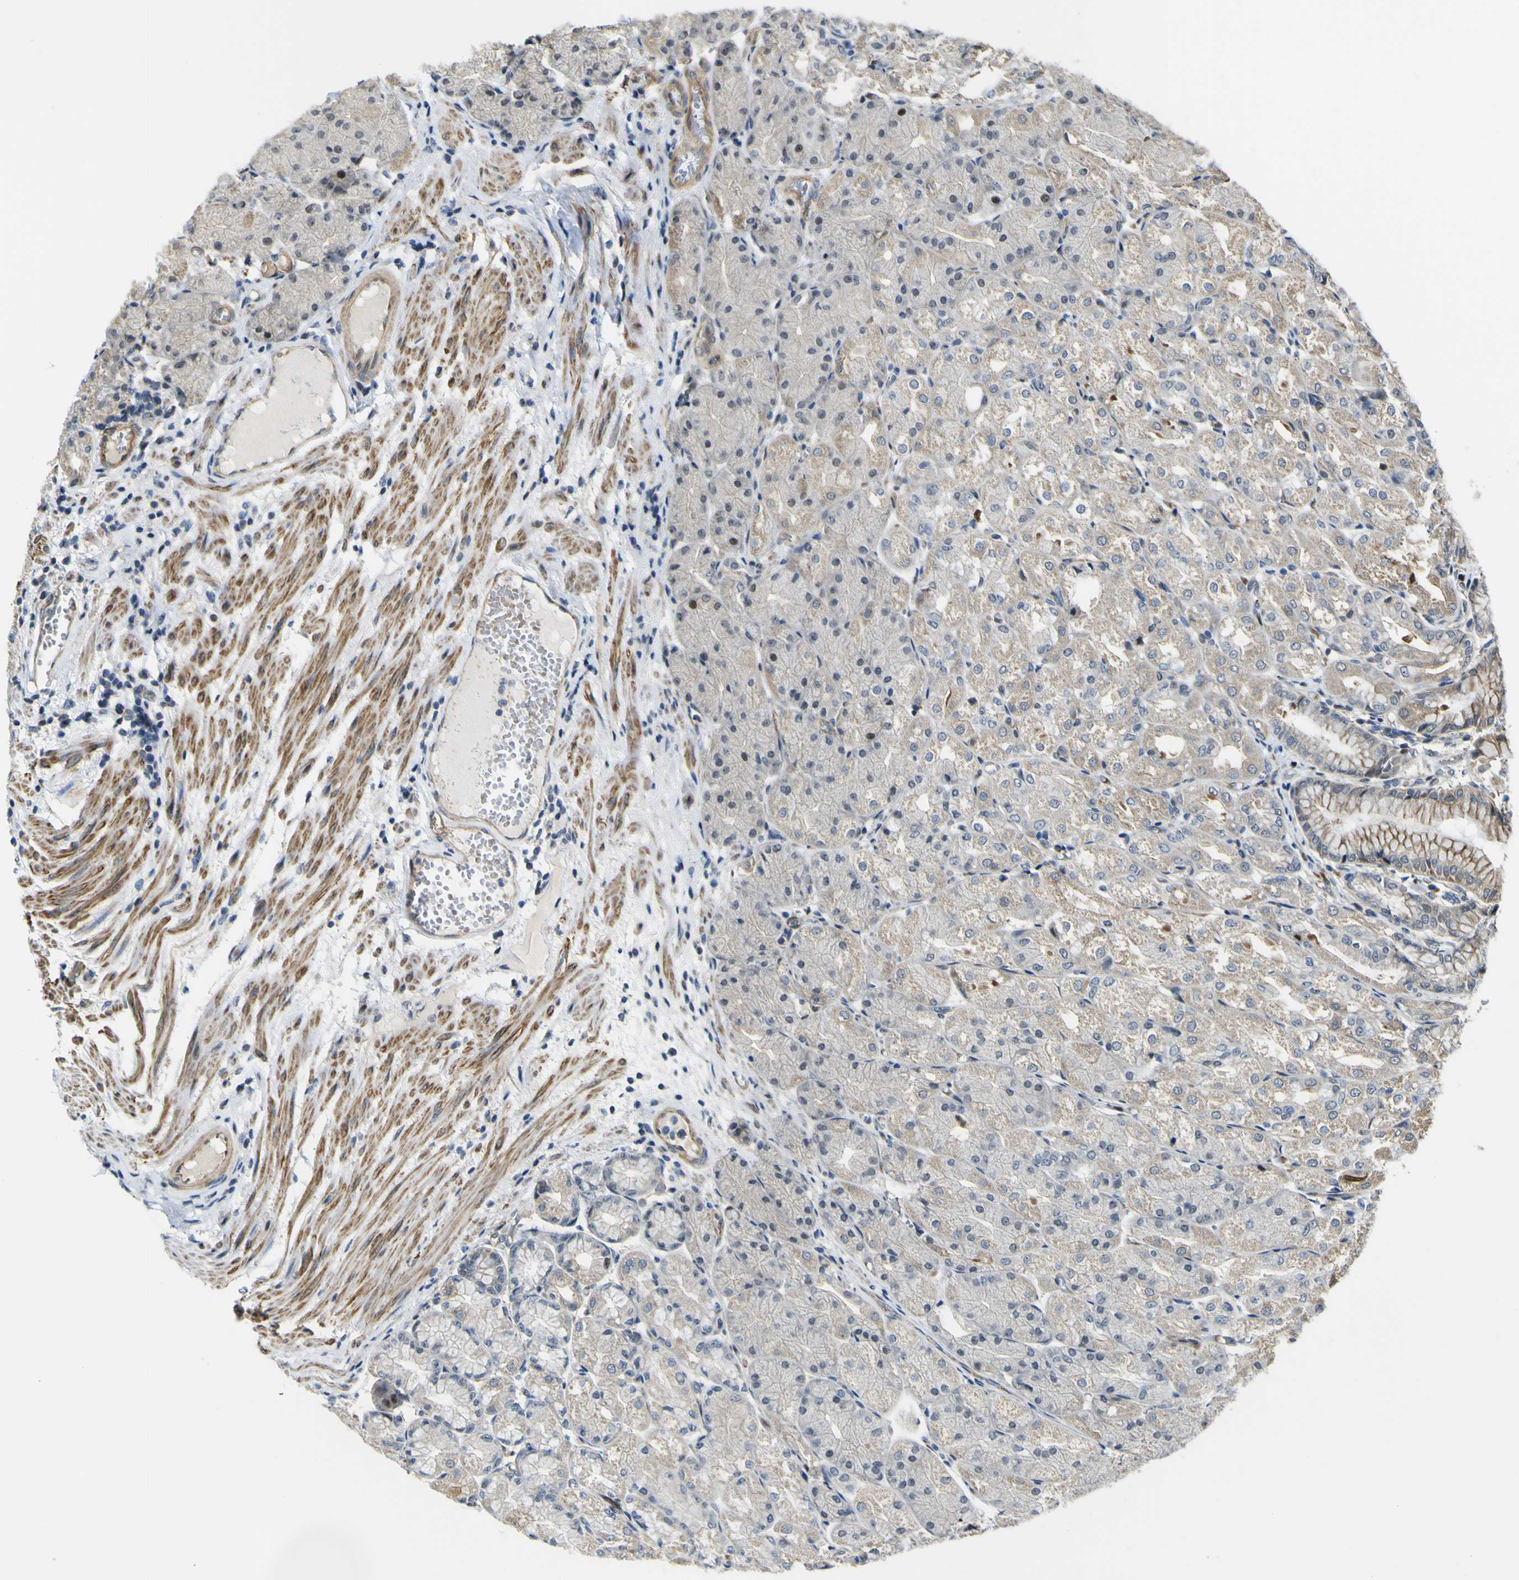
{"staining": {"intensity": "moderate", "quantity": "<25%", "location": "cytoplasmic/membranous"}, "tissue": "stomach", "cell_type": "Glandular cells", "image_type": "normal", "snomed": [{"axis": "morphology", "description": "Normal tissue, NOS"}, {"axis": "topography", "description": "Stomach, upper"}], "caption": "Immunohistochemistry photomicrograph of normal stomach: human stomach stained using IHC shows low levels of moderate protein expression localized specifically in the cytoplasmic/membranous of glandular cells, appearing as a cytoplasmic/membranous brown color.", "gene": "KDM7A", "patient": {"sex": "male", "age": 72}}